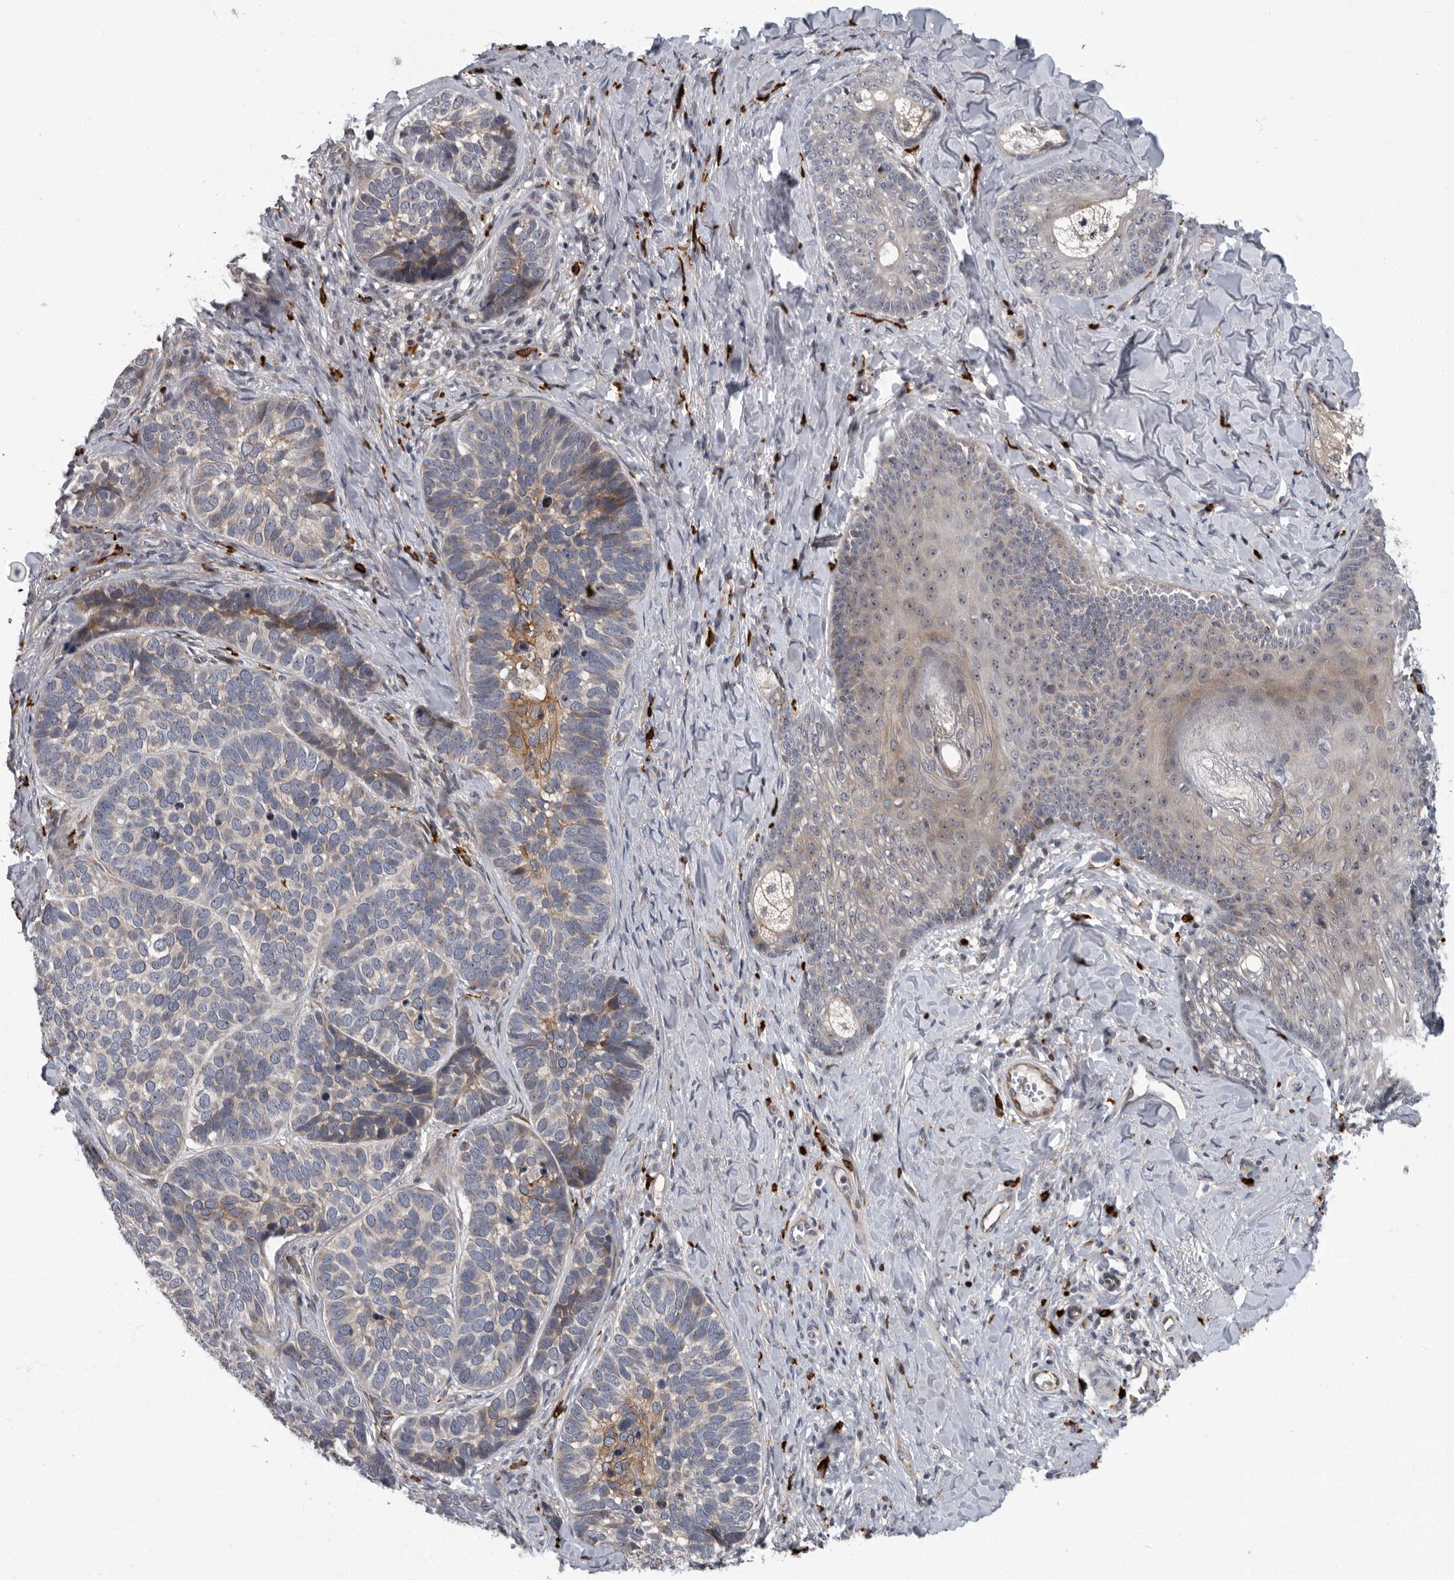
{"staining": {"intensity": "moderate", "quantity": "<25%", "location": "cytoplasmic/membranous"}, "tissue": "skin cancer", "cell_type": "Tumor cells", "image_type": "cancer", "snomed": [{"axis": "morphology", "description": "Basal cell carcinoma"}, {"axis": "topography", "description": "Skin"}], "caption": "The histopathology image displays staining of skin cancer, revealing moderate cytoplasmic/membranous protein positivity (brown color) within tumor cells.", "gene": "PDCD11", "patient": {"sex": "male", "age": 62}}